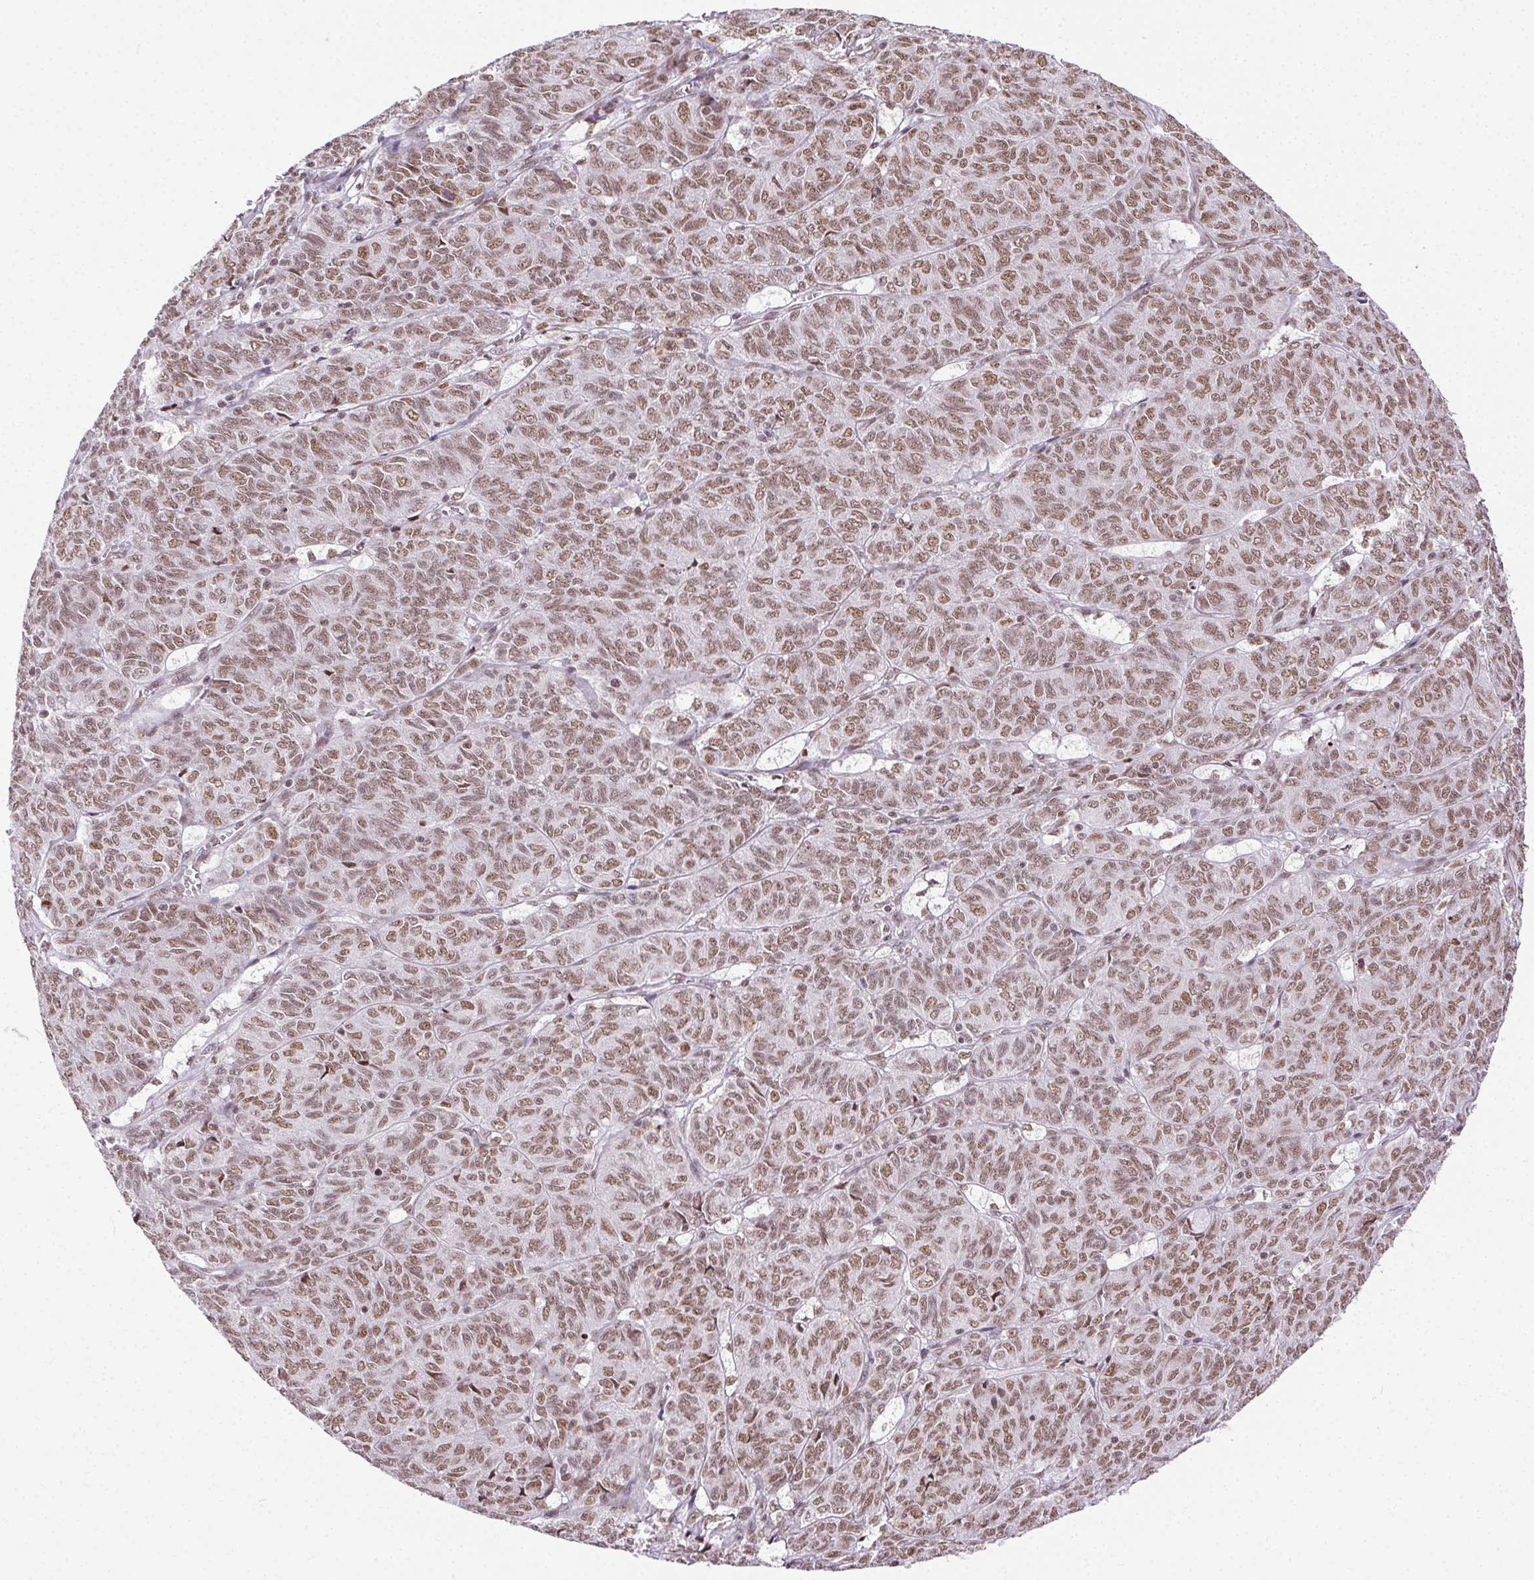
{"staining": {"intensity": "moderate", "quantity": ">75%", "location": "nuclear"}, "tissue": "ovarian cancer", "cell_type": "Tumor cells", "image_type": "cancer", "snomed": [{"axis": "morphology", "description": "Carcinoma, endometroid"}, {"axis": "topography", "description": "Ovary"}], "caption": "Endometroid carcinoma (ovarian) stained with a protein marker displays moderate staining in tumor cells.", "gene": "TRA2B", "patient": {"sex": "female", "age": 80}}